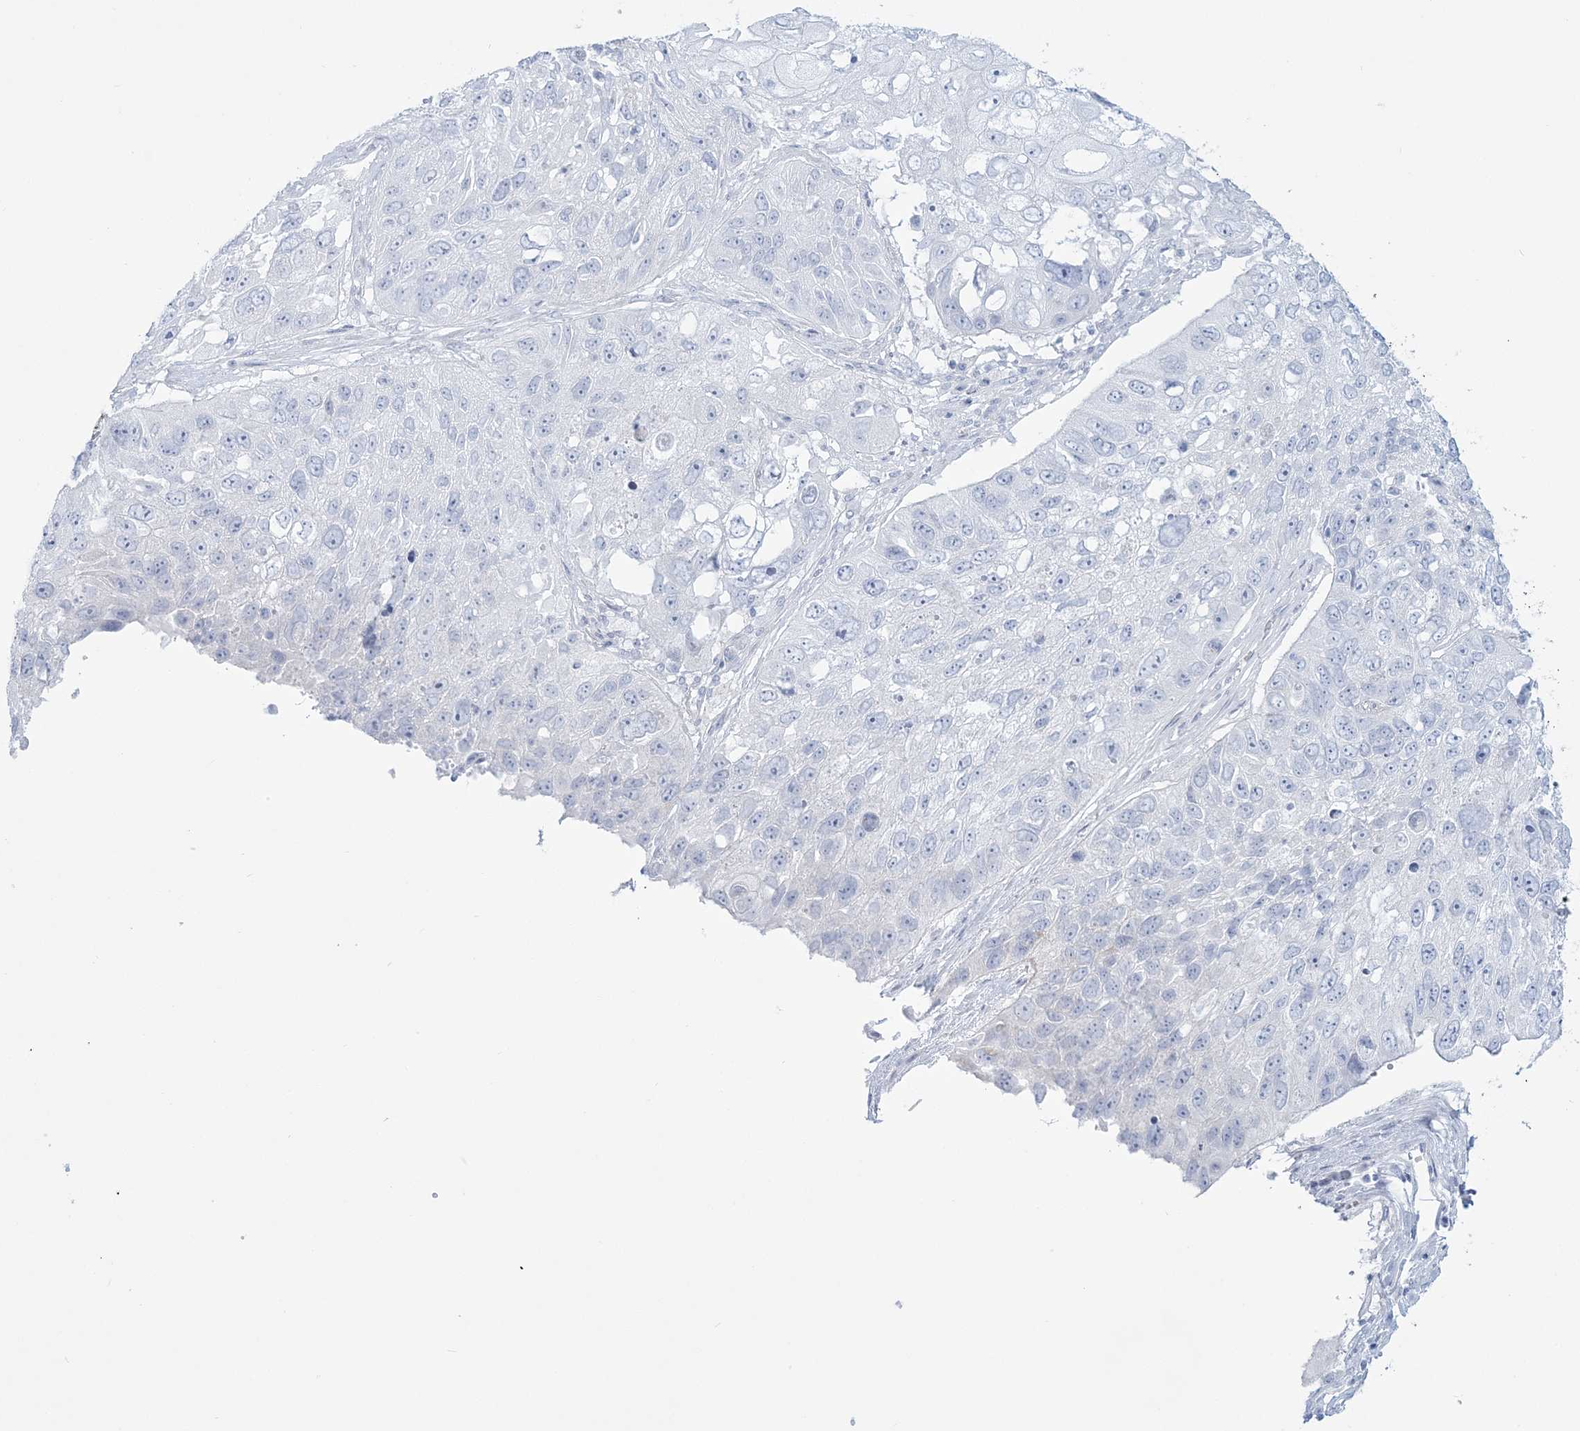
{"staining": {"intensity": "negative", "quantity": "none", "location": "none"}, "tissue": "lung cancer", "cell_type": "Tumor cells", "image_type": "cancer", "snomed": [{"axis": "morphology", "description": "Squamous cell carcinoma, NOS"}, {"axis": "topography", "description": "Lung"}], "caption": "Lung cancer (squamous cell carcinoma) stained for a protein using immunohistochemistry (IHC) displays no positivity tumor cells.", "gene": "ADGB", "patient": {"sex": "male", "age": 61}}